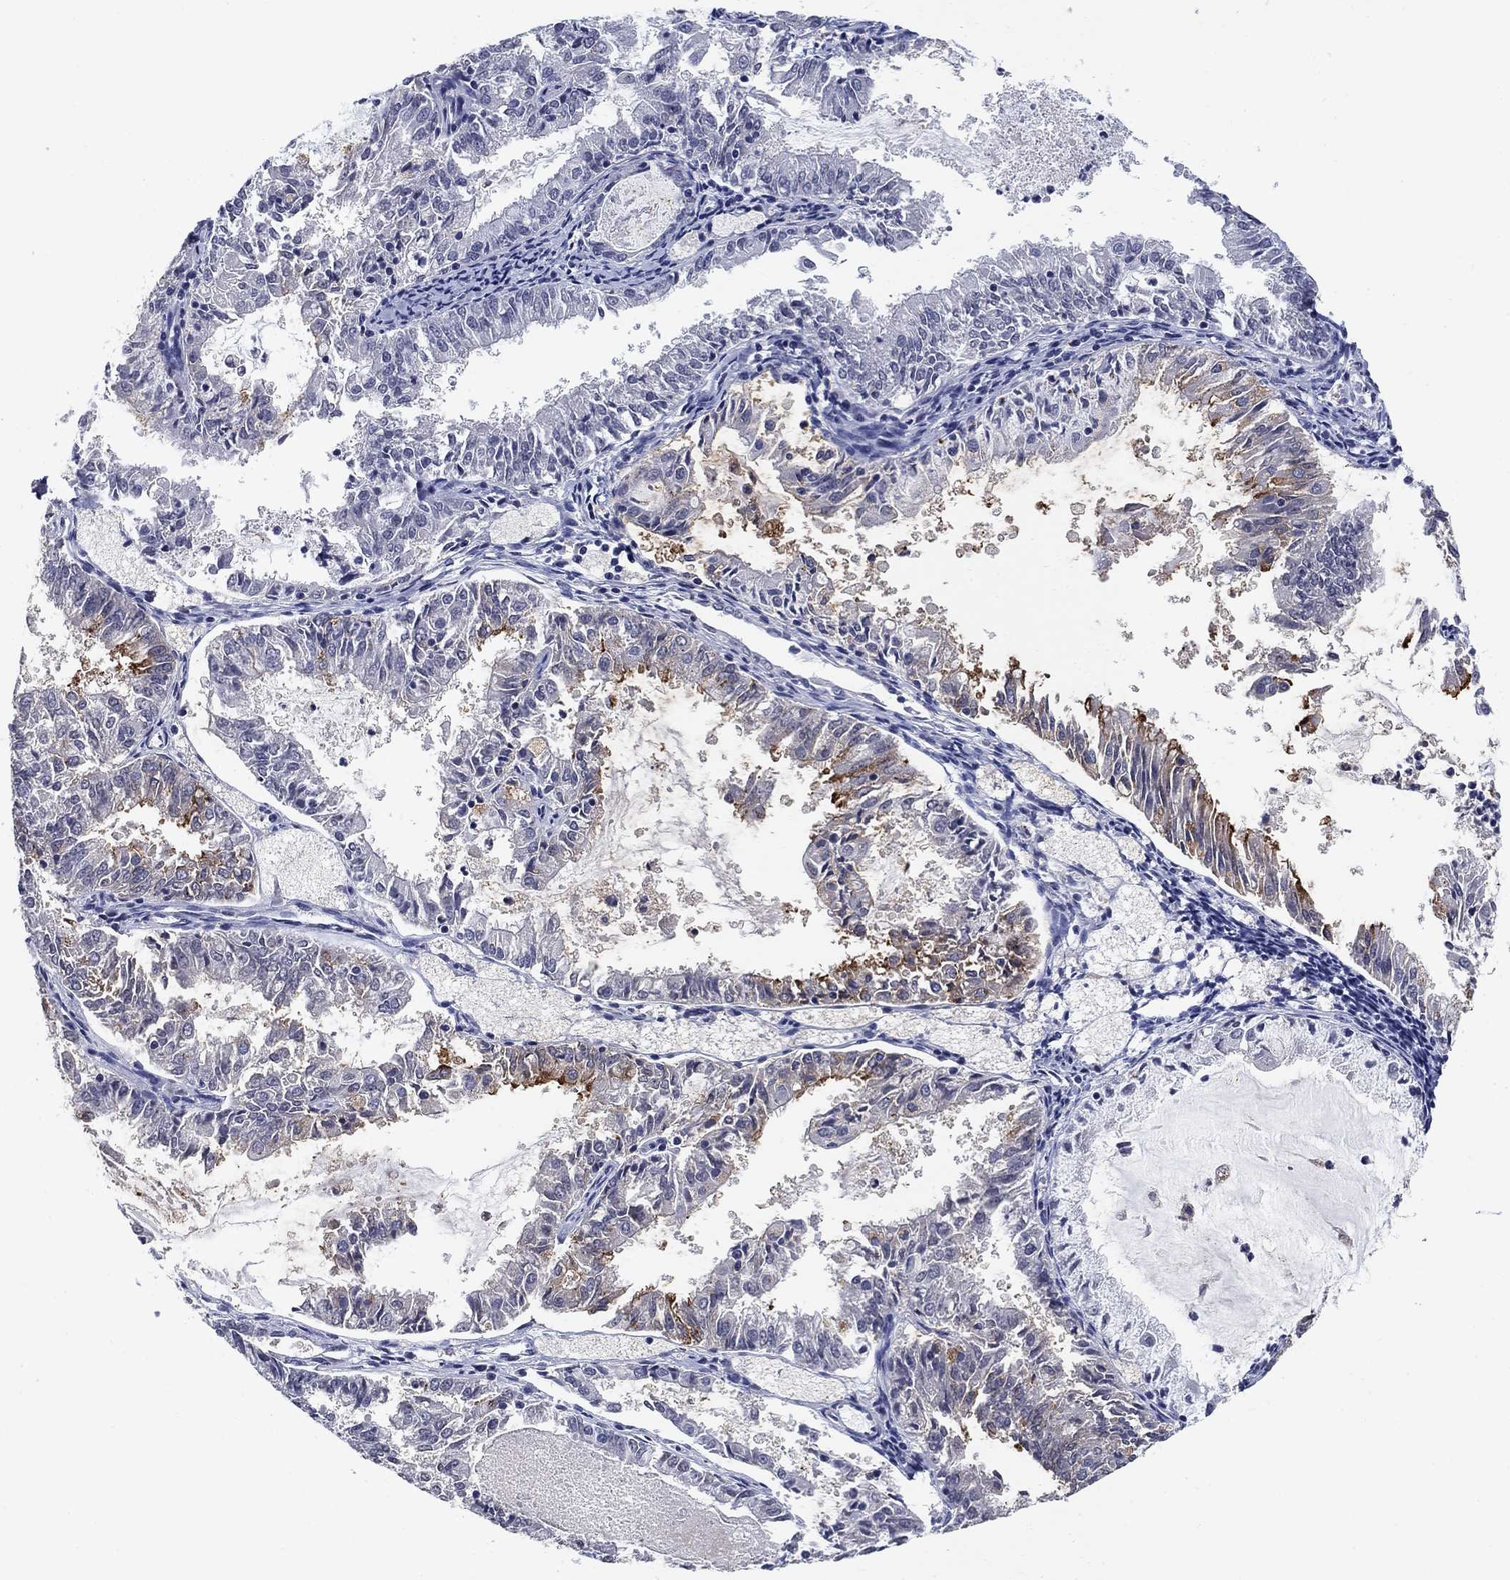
{"staining": {"intensity": "moderate", "quantity": "<25%", "location": "cytoplasmic/membranous"}, "tissue": "endometrial cancer", "cell_type": "Tumor cells", "image_type": "cancer", "snomed": [{"axis": "morphology", "description": "Adenocarcinoma, NOS"}, {"axis": "topography", "description": "Endometrium"}], "caption": "Endometrial cancer stained with immunohistochemistry reveals moderate cytoplasmic/membranous staining in about <25% of tumor cells.", "gene": "OTUB2", "patient": {"sex": "female", "age": 57}}